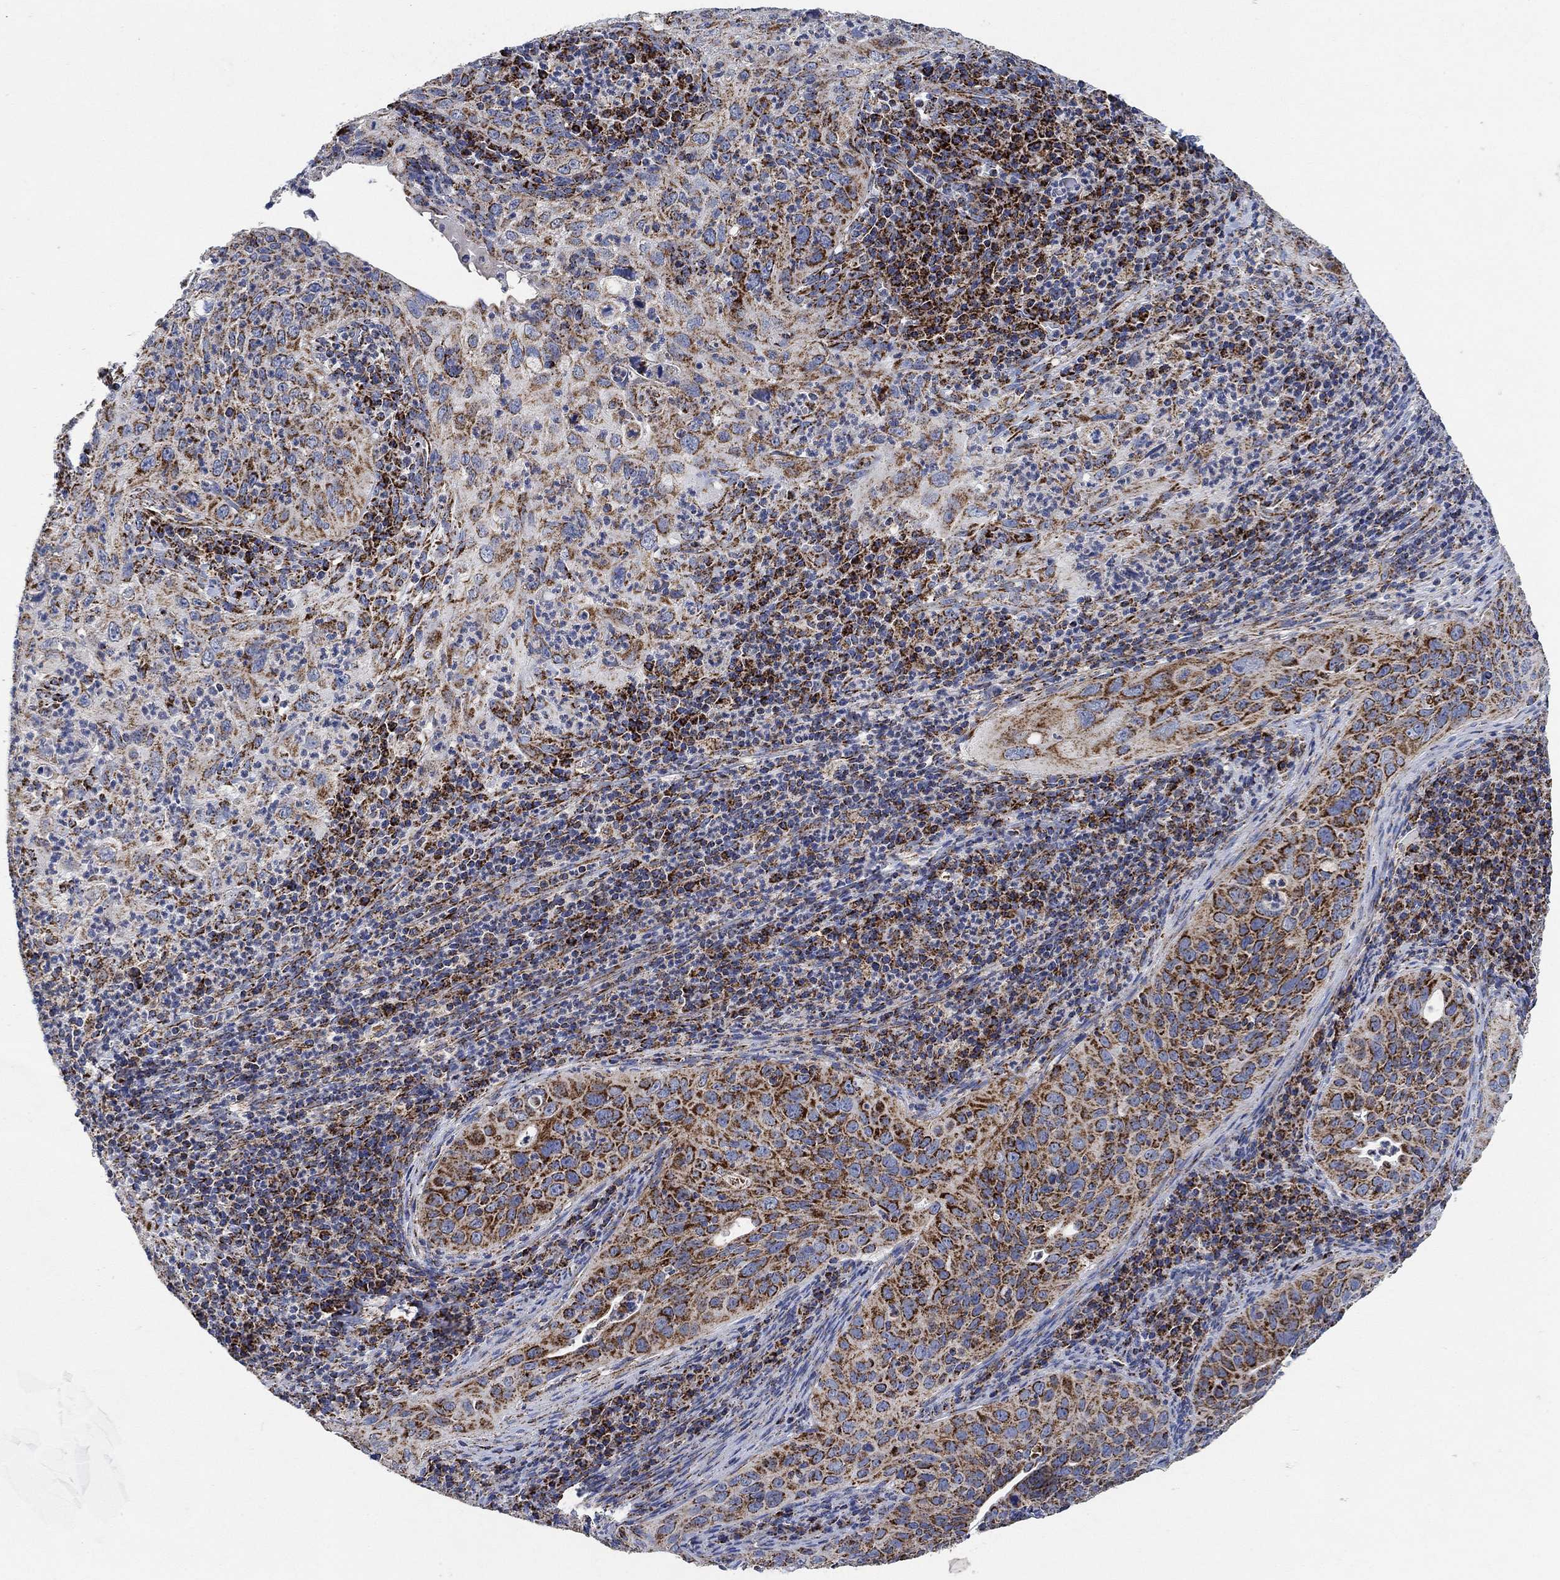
{"staining": {"intensity": "strong", "quantity": "25%-75%", "location": "cytoplasmic/membranous"}, "tissue": "cervical cancer", "cell_type": "Tumor cells", "image_type": "cancer", "snomed": [{"axis": "morphology", "description": "Squamous cell carcinoma, NOS"}, {"axis": "topography", "description": "Cervix"}], "caption": "Immunohistochemistry histopathology image of human cervical cancer stained for a protein (brown), which demonstrates high levels of strong cytoplasmic/membranous staining in about 25%-75% of tumor cells.", "gene": "NDUFS3", "patient": {"sex": "female", "age": 26}}